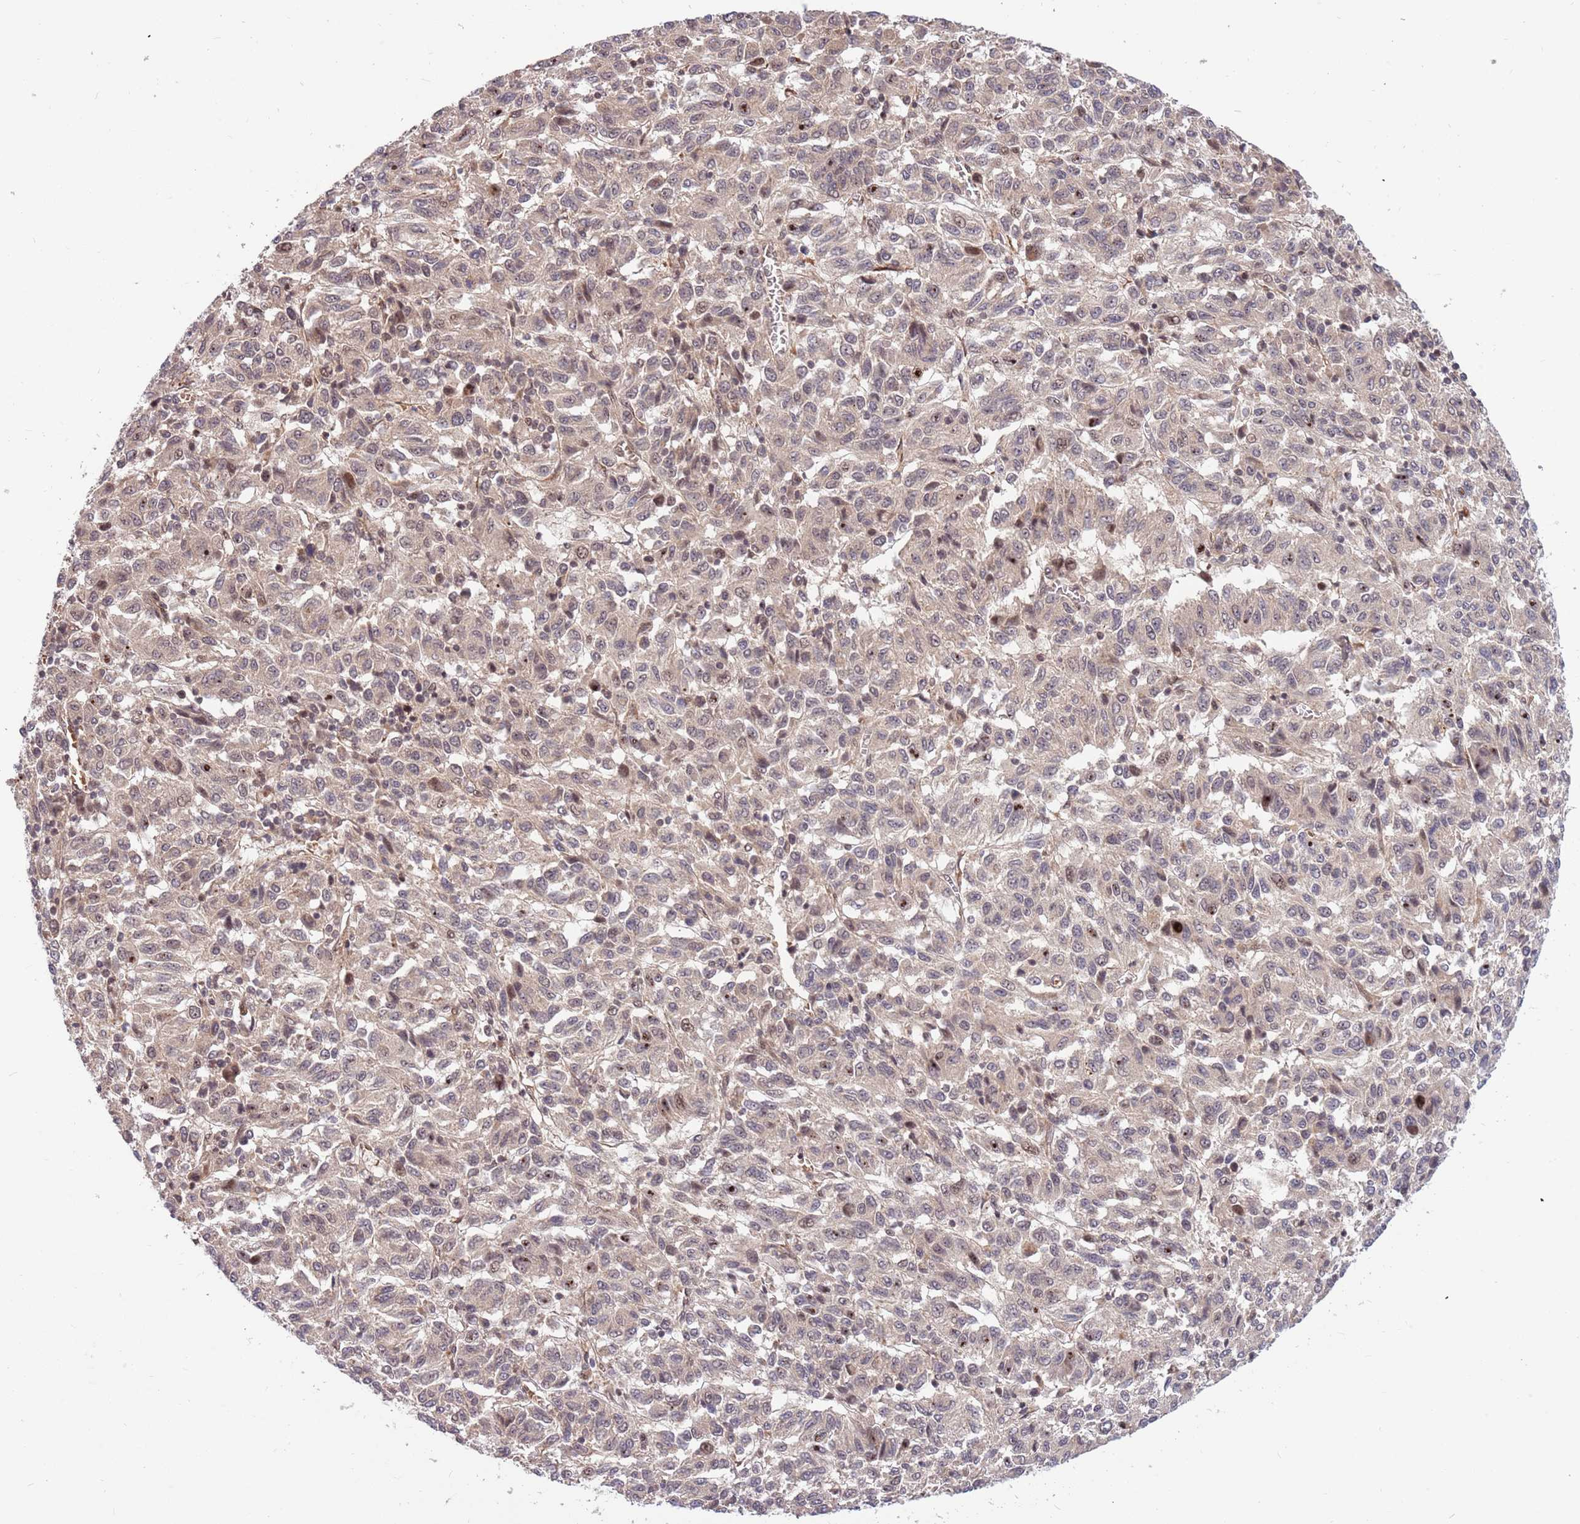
{"staining": {"intensity": "negative", "quantity": "none", "location": "none"}, "tissue": "melanoma", "cell_type": "Tumor cells", "image_type": "cancer", "snomed": [{"axis": "morphology", "description": "Malignant melanoma, Metastatic site"}, {"axis": "topography", "description": "Lung"}], "caption": "IHC photomicrograph of malignant melanoma (metastatic site) stained for a protein (brown), which demonstrates no expression in tumor cells.", "gene": "HAUS3", "patient": {"sex": "male", "age": 64}}